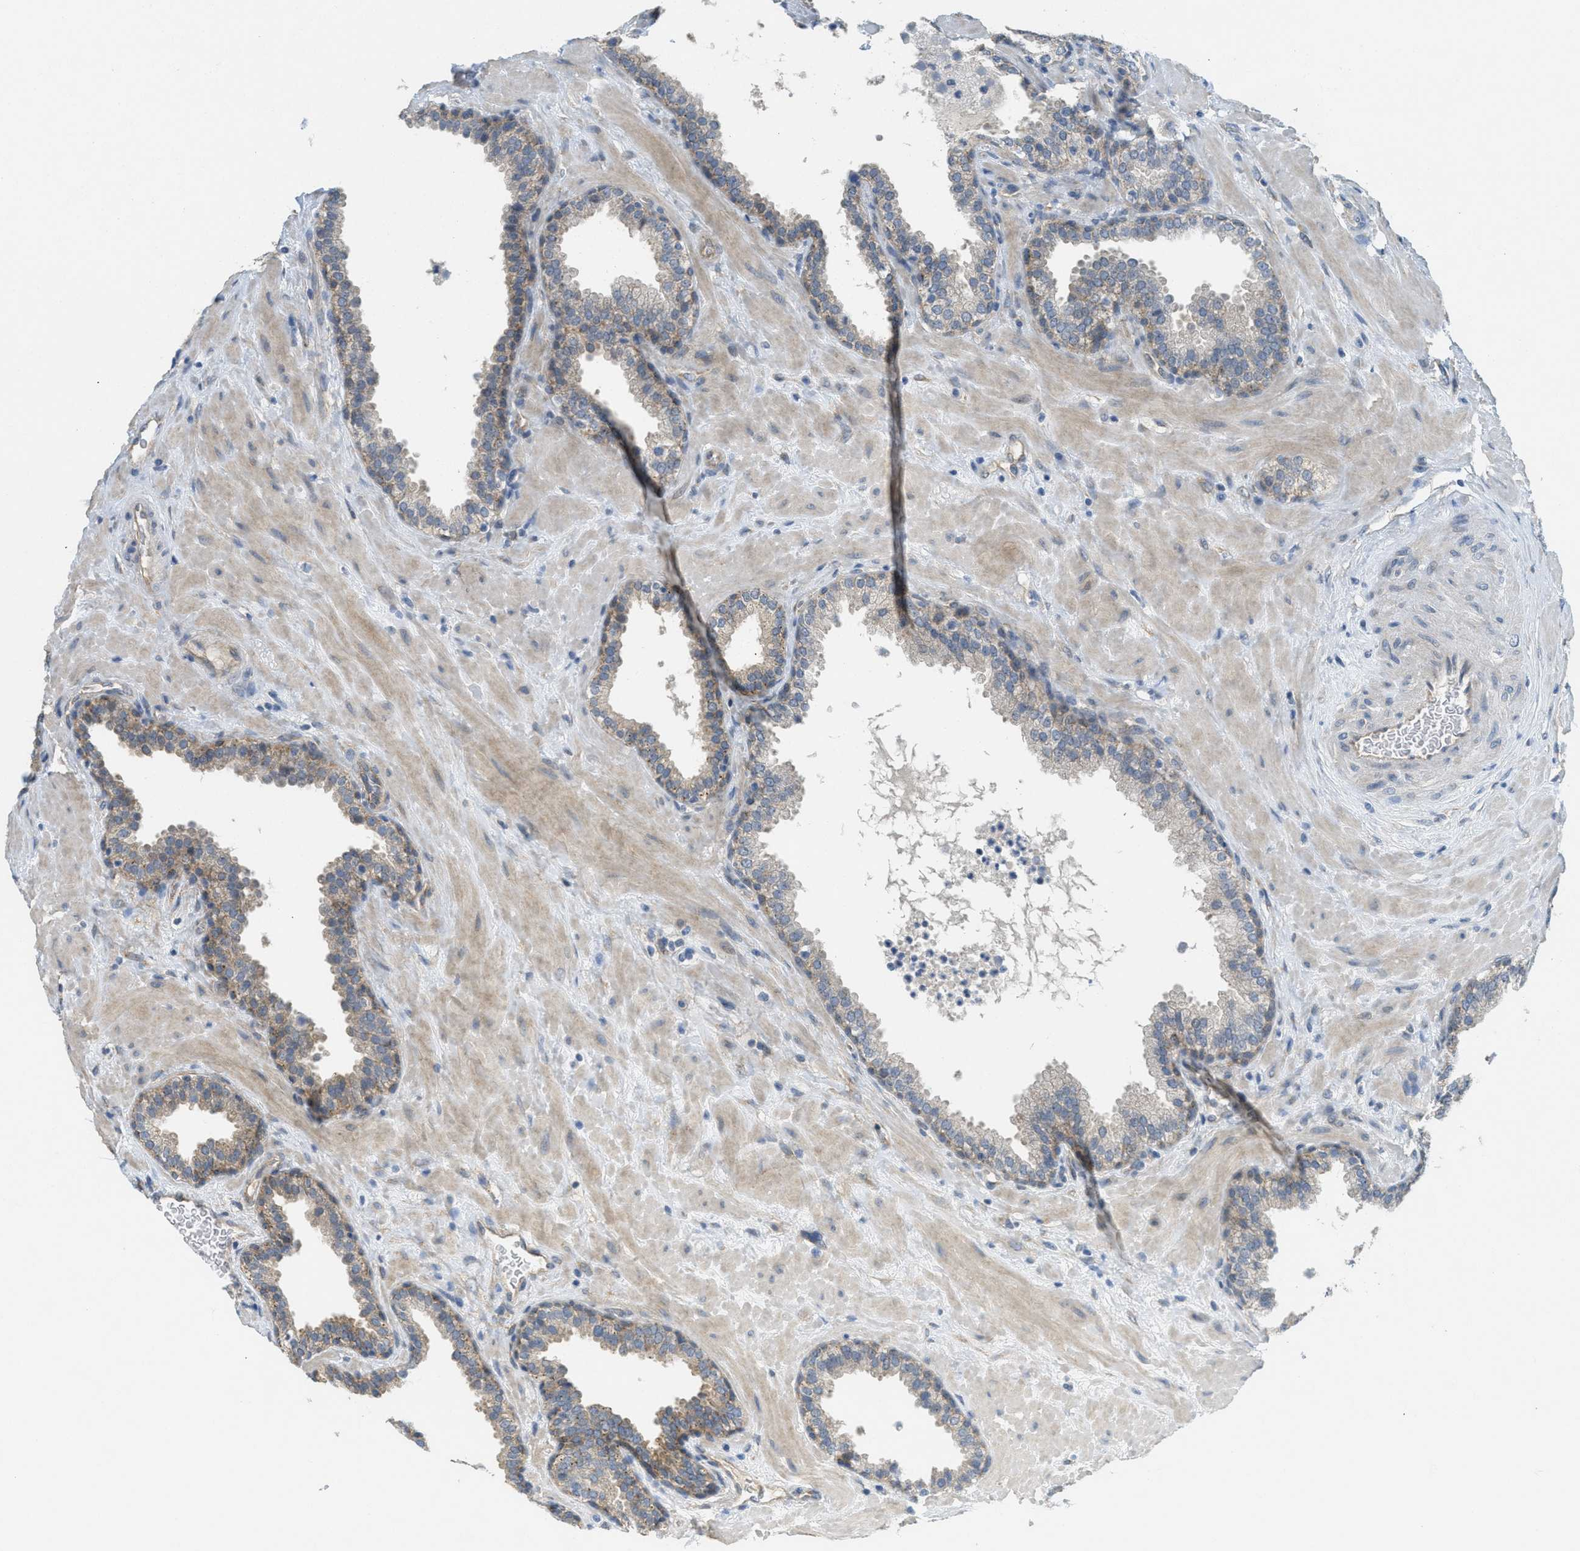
{"staining": {"intensity": "weak", "quantity": "25%-75%", "location": "cytoplasmic/membranous"}, "tissue": "prostate", "cell_type": "Glandular cells", "image_type": "normal", "snomed": [{"axis": "morphology", "description": "Normal tissue, NOS"}, {"axis": "topography", "description": "Prostate"}], "caption": "IHC of normal human prostate demonstrates low levels of weak cytoplasmic/membranous expression in about 25%-75% of glandular cells.", "gene": "ZFYVE9", "patient": {"sex": "male", "age": 51}}